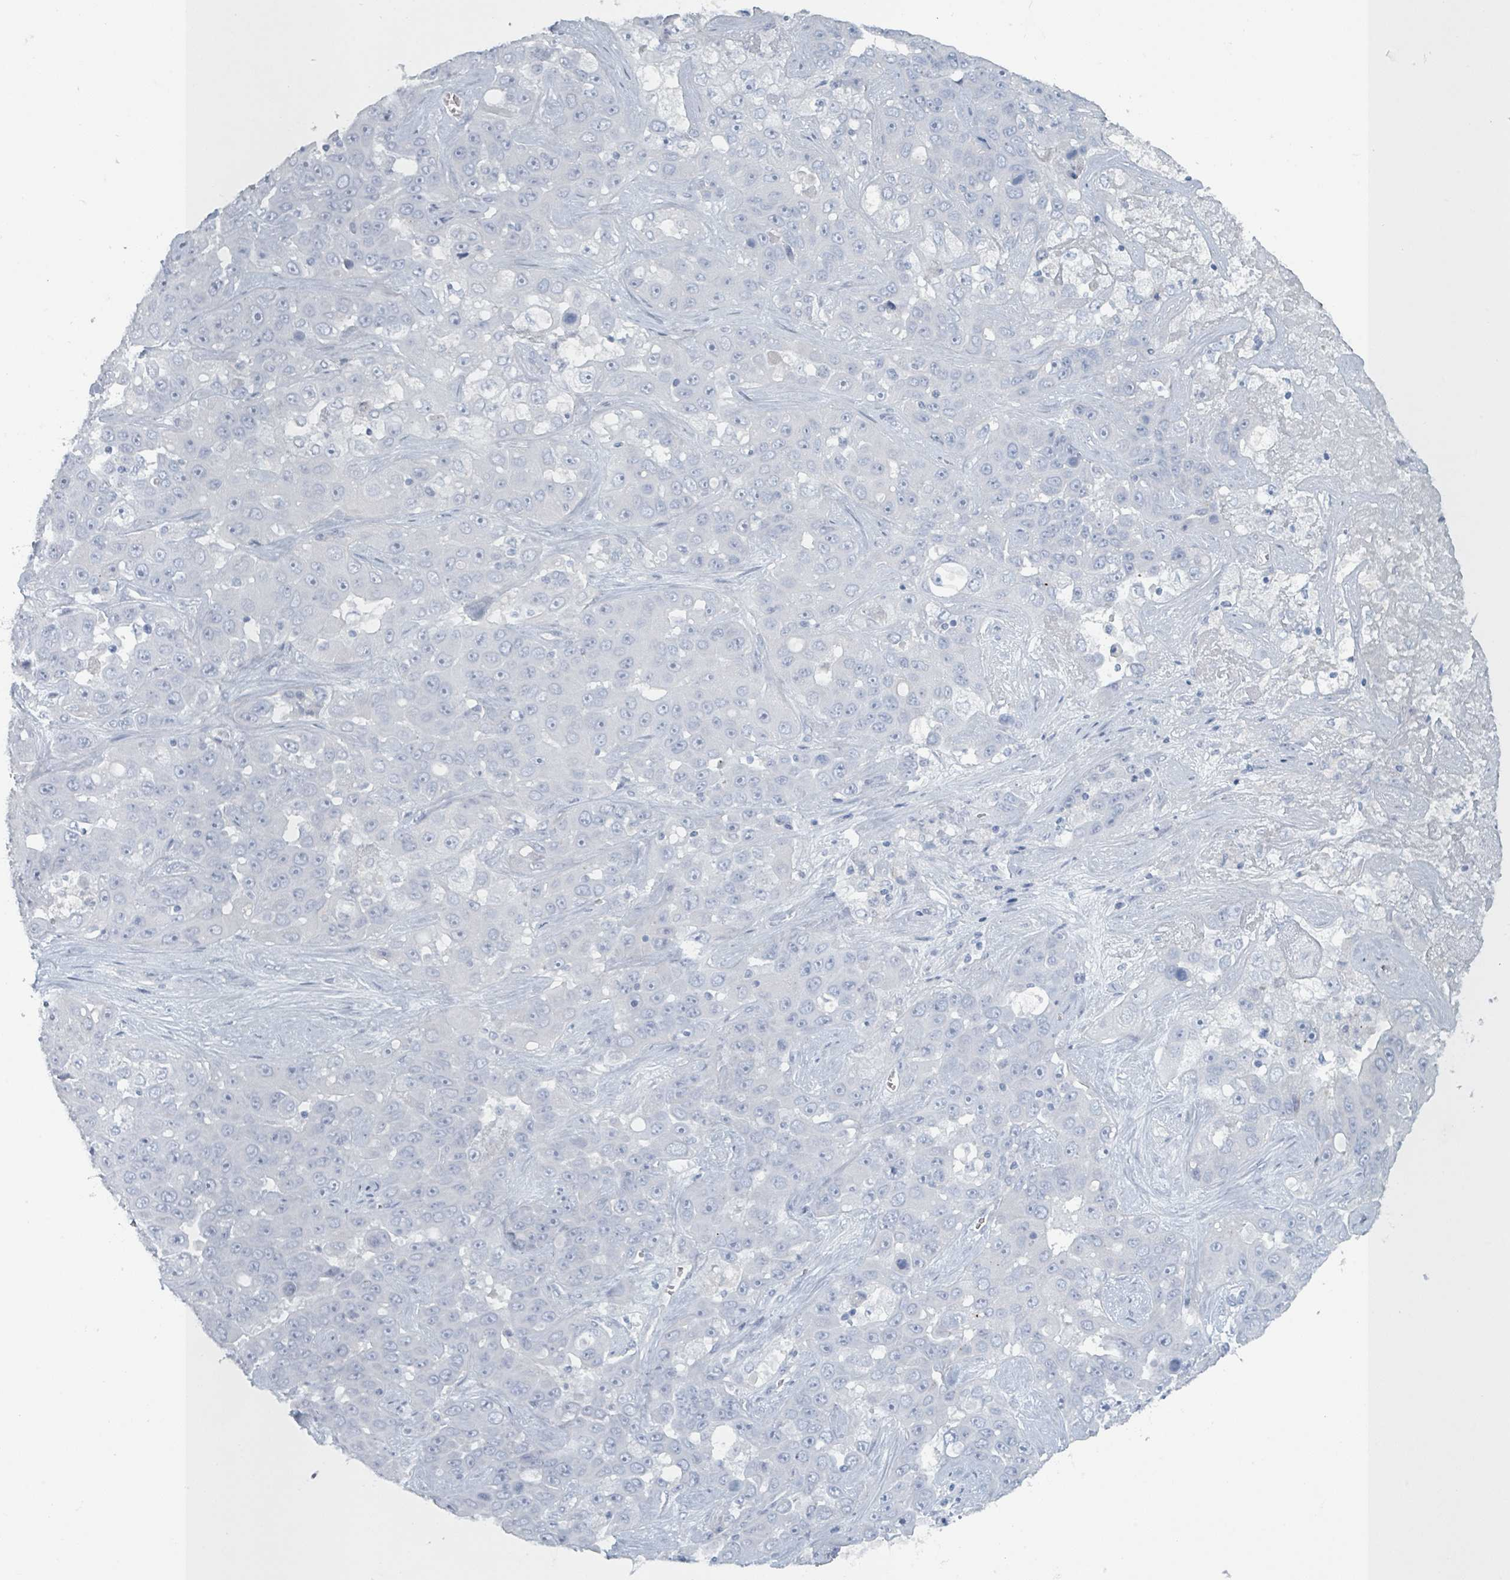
{"staining": {"intensity": "negative", "quantity": "none", "location": "none"}, "tissue": "liver cancer", "cell_type": "Tumor cells", "image_type": "cancer", "snomed": [{"axis": "morphology", "description": "Cholangiocarcinoma"}, {"axis": "topography", "description": "Liver"}], "caption": "Tumor cells show no significant protein positivity in liver cancer (cholangiocarcinoma). Nuclei are stained in blue.", "gene": "HEATR5A", "patient": {"sex": "female", "age": 52}}